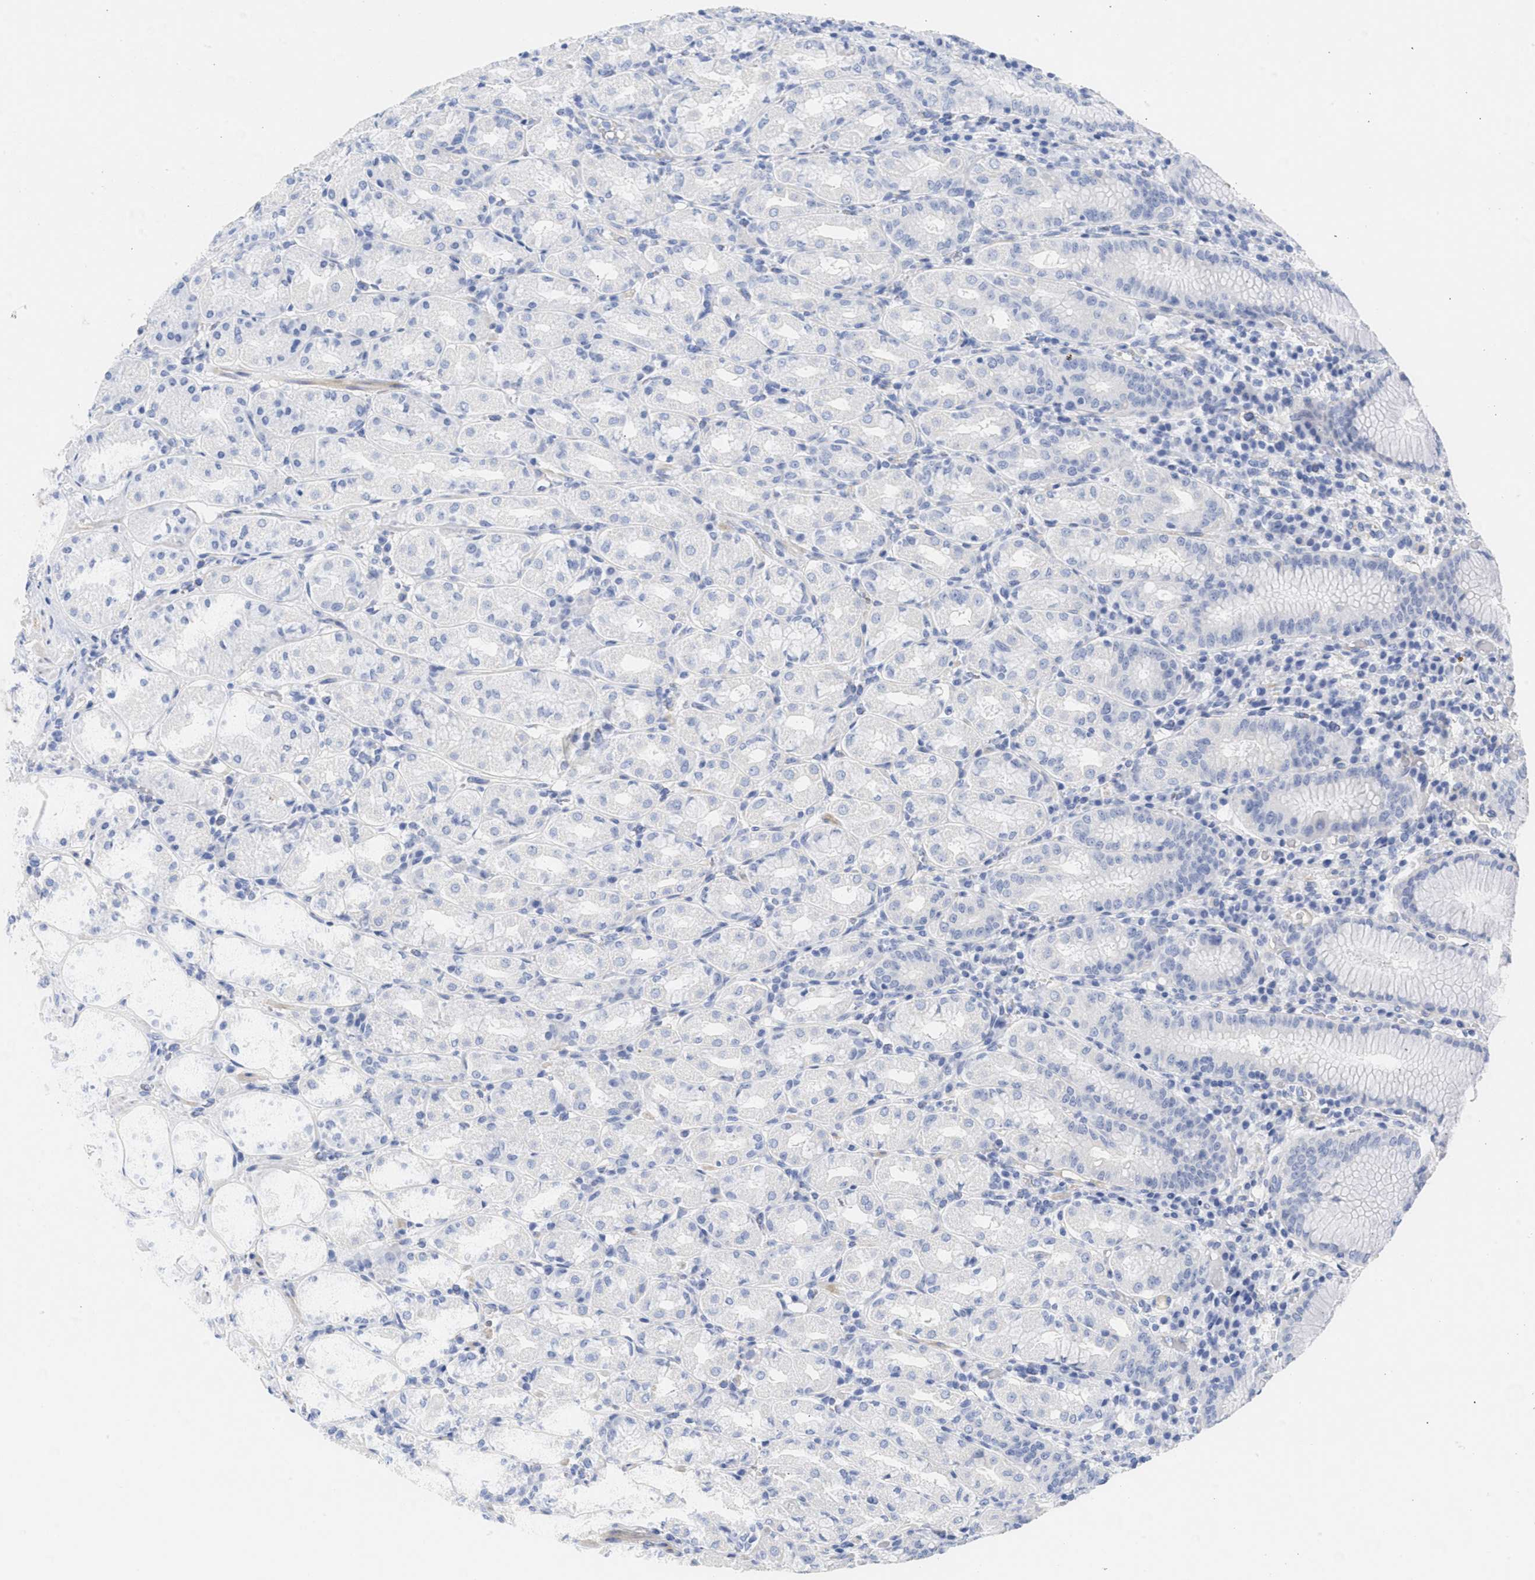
{"staining": {"intensity": "negative", "quantity": "none", "location": "none"}, "tissue": "stomach", "cell_type": "Glandular cells", "image_type": "normal", "snomed": [{"axis": "morphology", "description": "Normal tissue, NOS"}, {"axis": "topography", "description": "Stomach"}, {"axis": "topography", "description": "Stomach, lower"}], "caption": "This image is of normal stomach stained with IHC to label a protein in brown with the nuclei are counter-stained blue. There is no expression in glandular cells.", "gene": "SPATA3", "patient": {"sex": "female", "age": 56}}